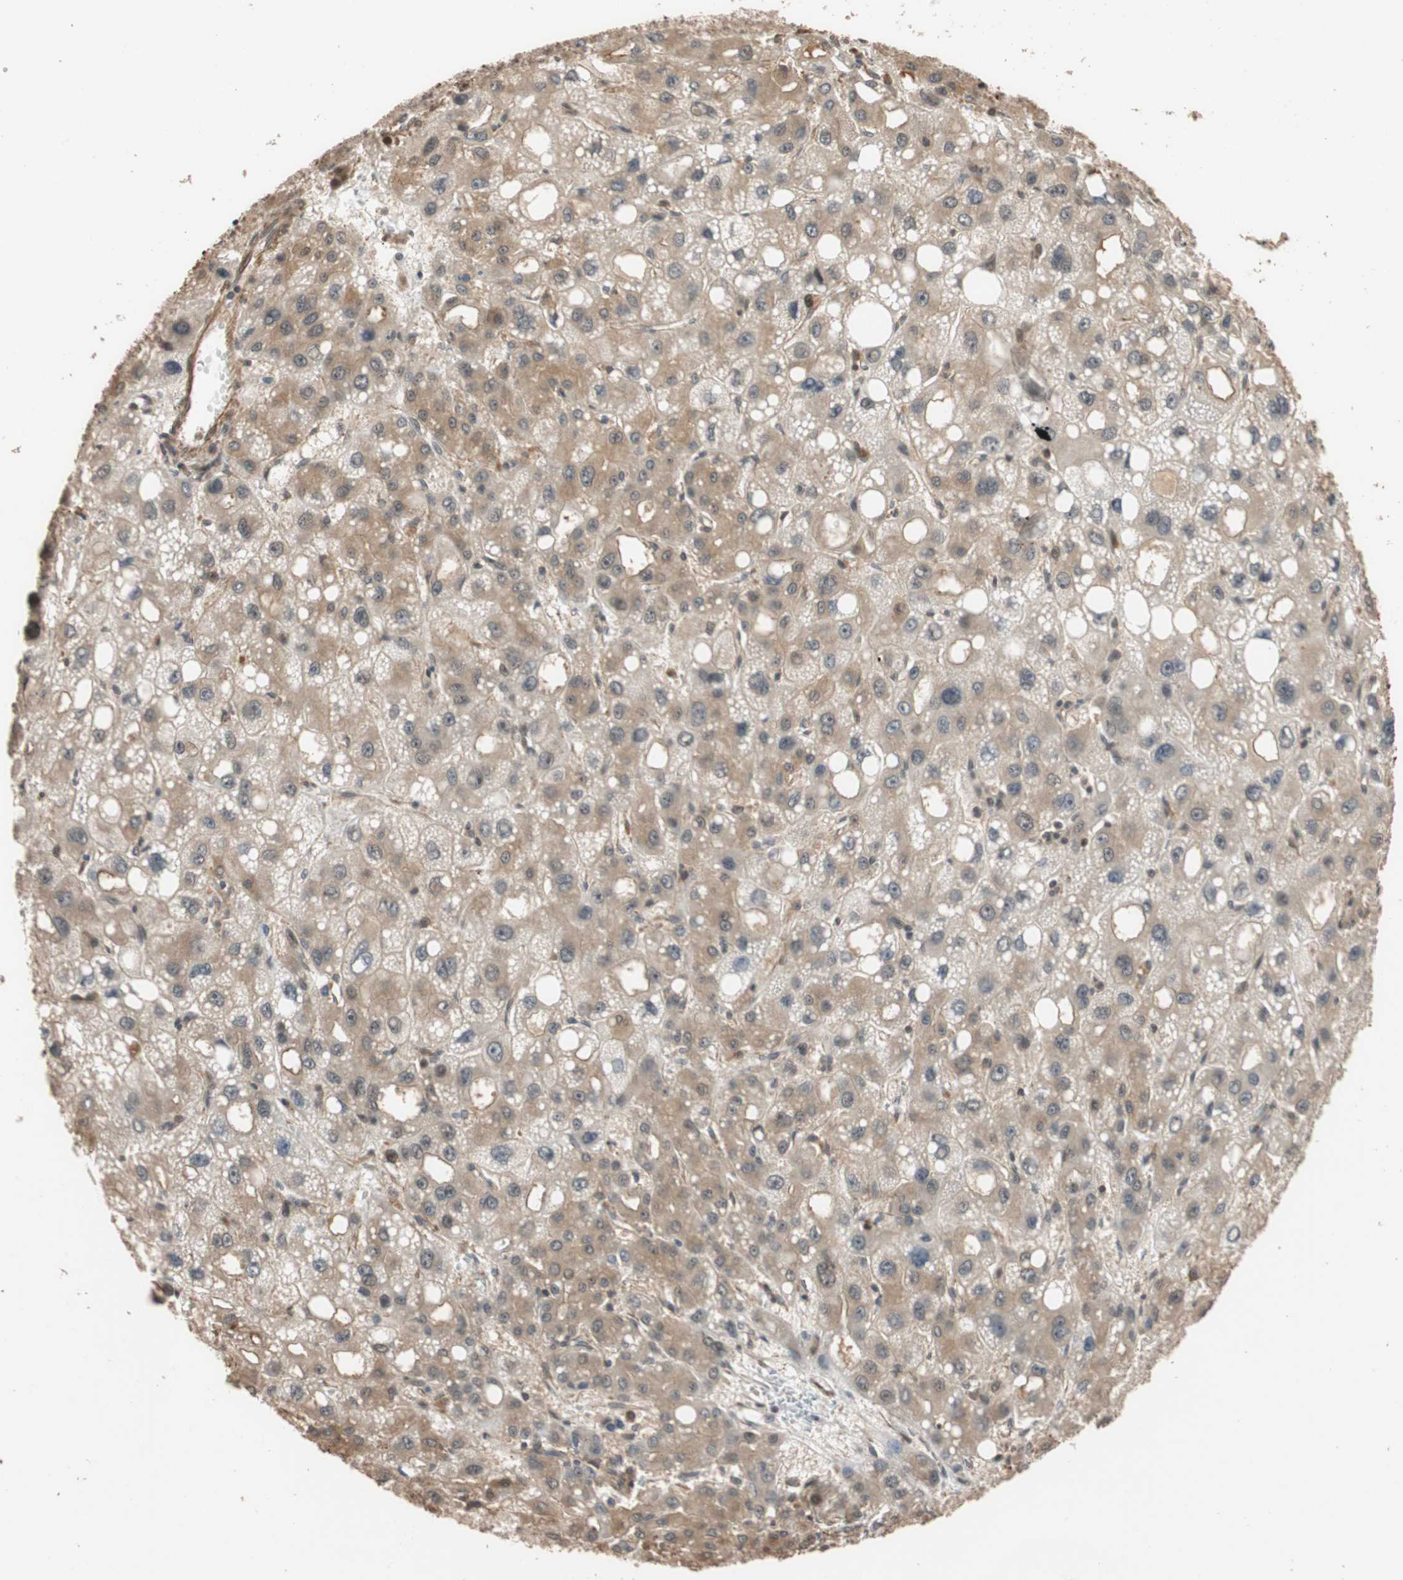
{"staining": {"intensity": "moderate", "quantity": ">75%", "location": "cytoplasmic/membranous"}, "tissue": "liver cancer", "cell_type": "Tumor cells", "image_type": "cancer", "snomed": [{"axis": "morphology", "description": "Carcinoma, Hepatocellular, NOS"}, {"axis": "topography", "description": "Liver"}], "caption": "The immunohistochemical stain labels moderate cytoplasmic/membranous positivity in tumor cells of liver cancer tissue.", "gene": "CDC5L", "patient": {"sex": "male", "age": 55}}